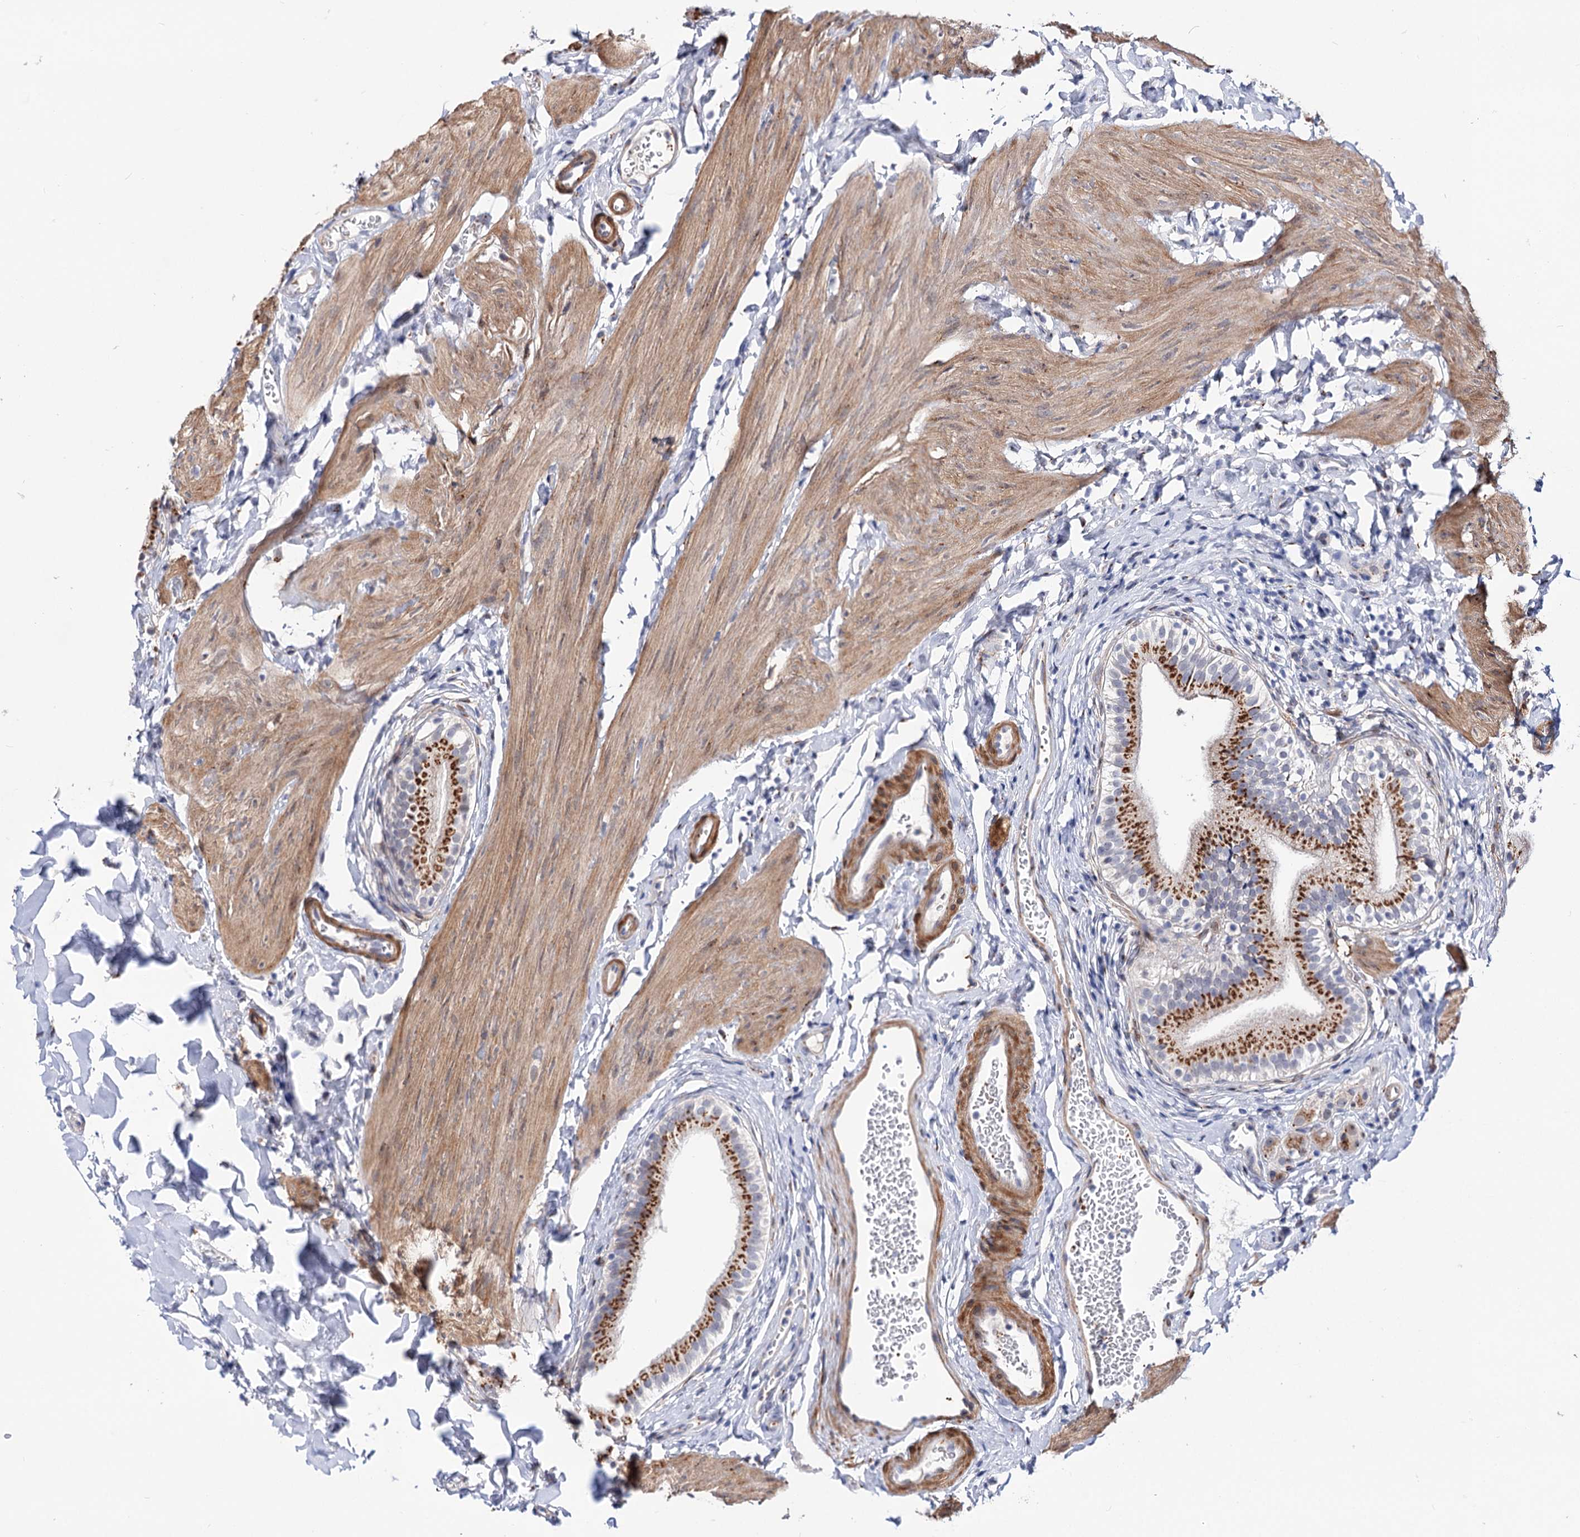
{"staining": {"intensity": "strong", "quantity": ">75%", "location": "cytoplasmic/membranous"}, "tissue": "gallbladder", "cell_type": "Glandular cells", "image_type": "normal", "snomed": [{"axis": "morphology", "description": "Normal tissue, NOS"}, {"axis": "topography", "description": "Gallbladder"}], "caption": "About >75% of glandular cells in unremarkable human gallbladder show strong cytoplasmic/membranous protein expression as visualized by brown immunohistochemical staining.", "gene": "C11orf96", "patient": {"sex": "female", "age": 47}}